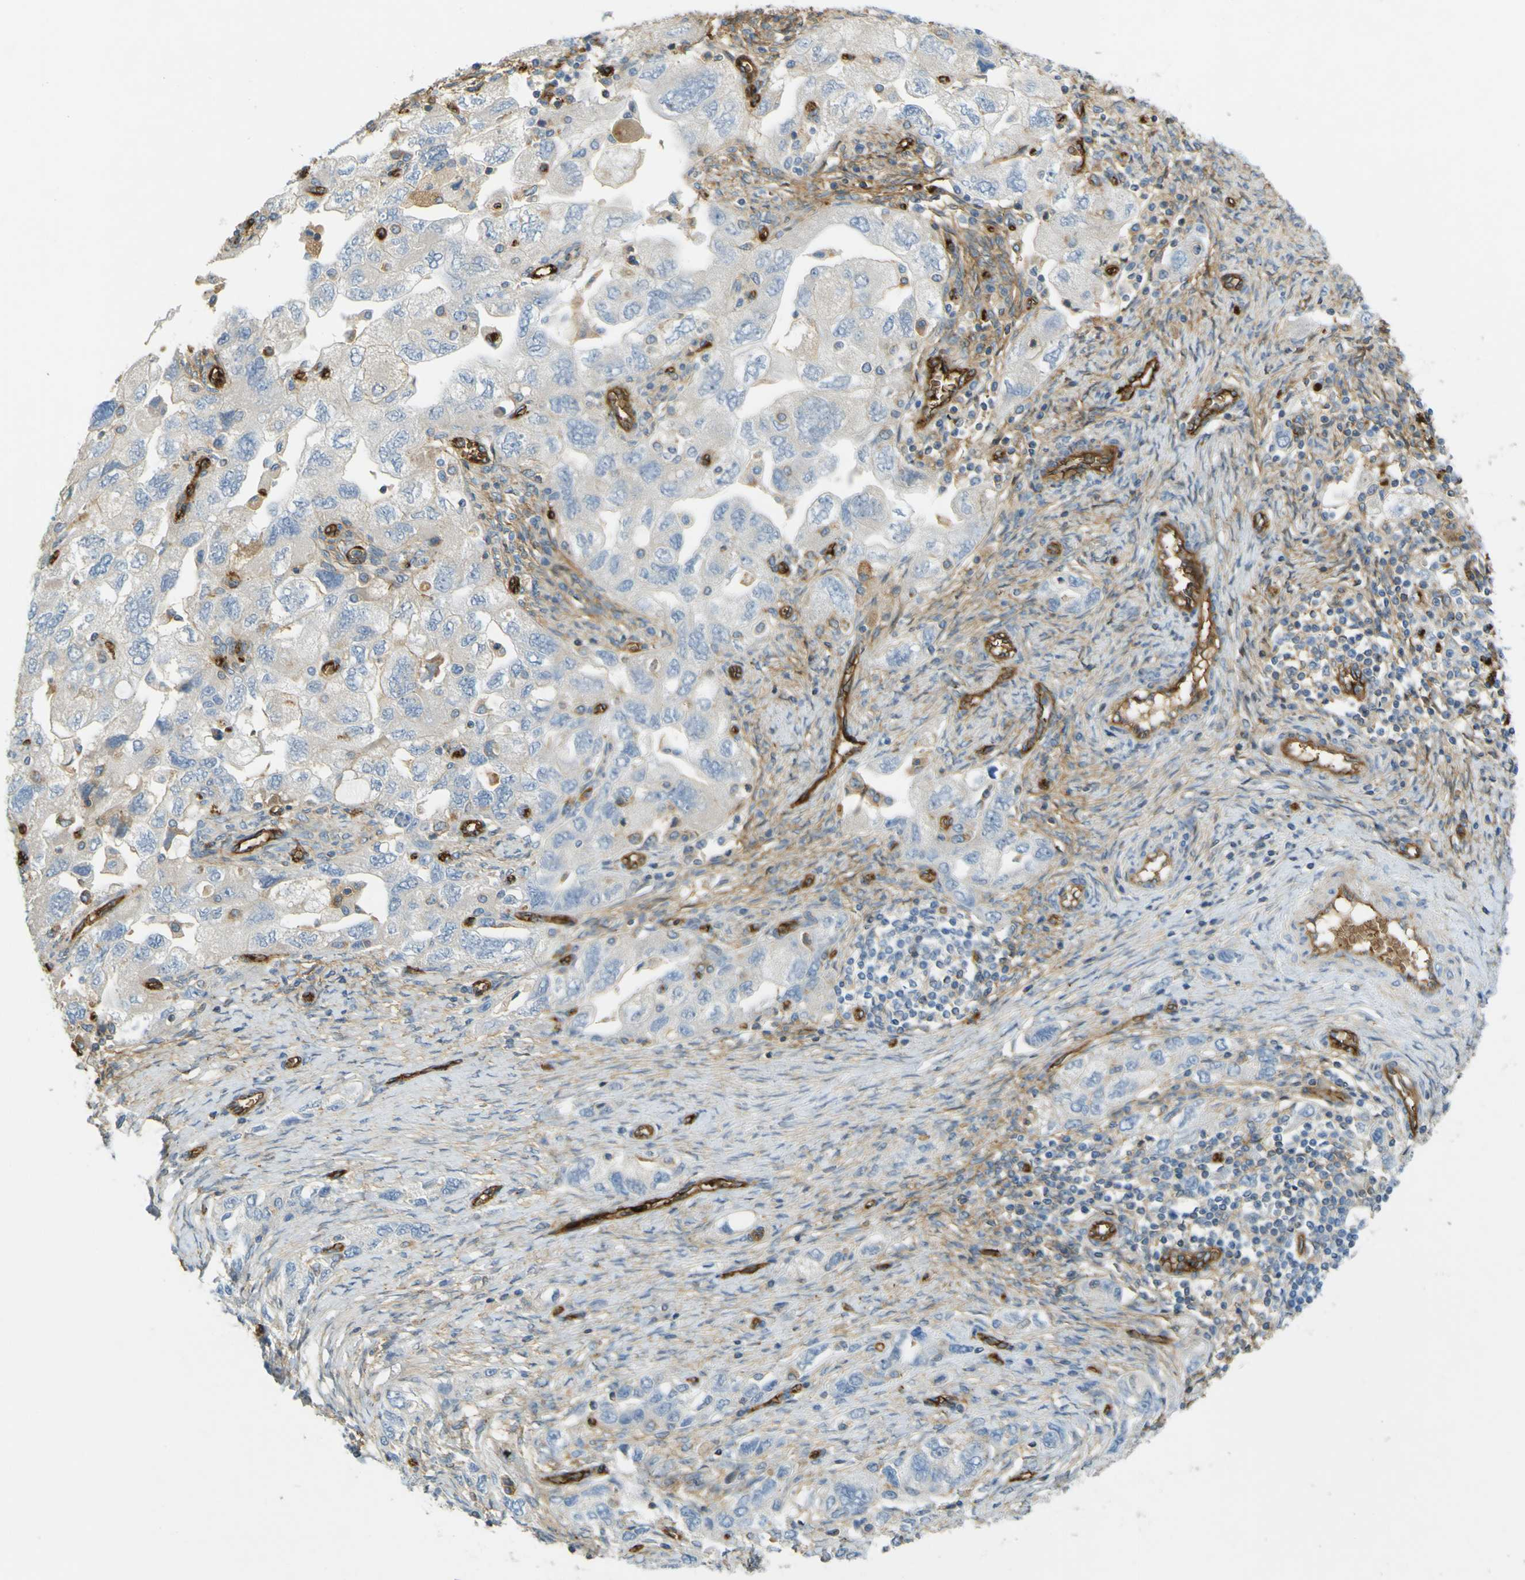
{"staining": {"intensity": "weak", "quantity": "25%-75%", "location": "cytoplasmic/membranous"}, "tissue": "ovarian cancer", "cell_type": "Tumor cells", "image_type": "cancer", "snomed": [{"axis": "morphology", "description": "Carcinoma, NOS"}, {"axis": "morphology", "description": "Cystadenocarcinoma, serous, NOS"}, {"axis": "topography", "description": "Ovary"}], "caption": "The histopathology image exhibits immunohistochemical staining of ovarian carcinoma. There is weak cytoplasmic/membranous expression is present in about 25%-75% of tumor cells.", "gene": "PLXDC1", "patient": {"sex": "female", "age": 69}}